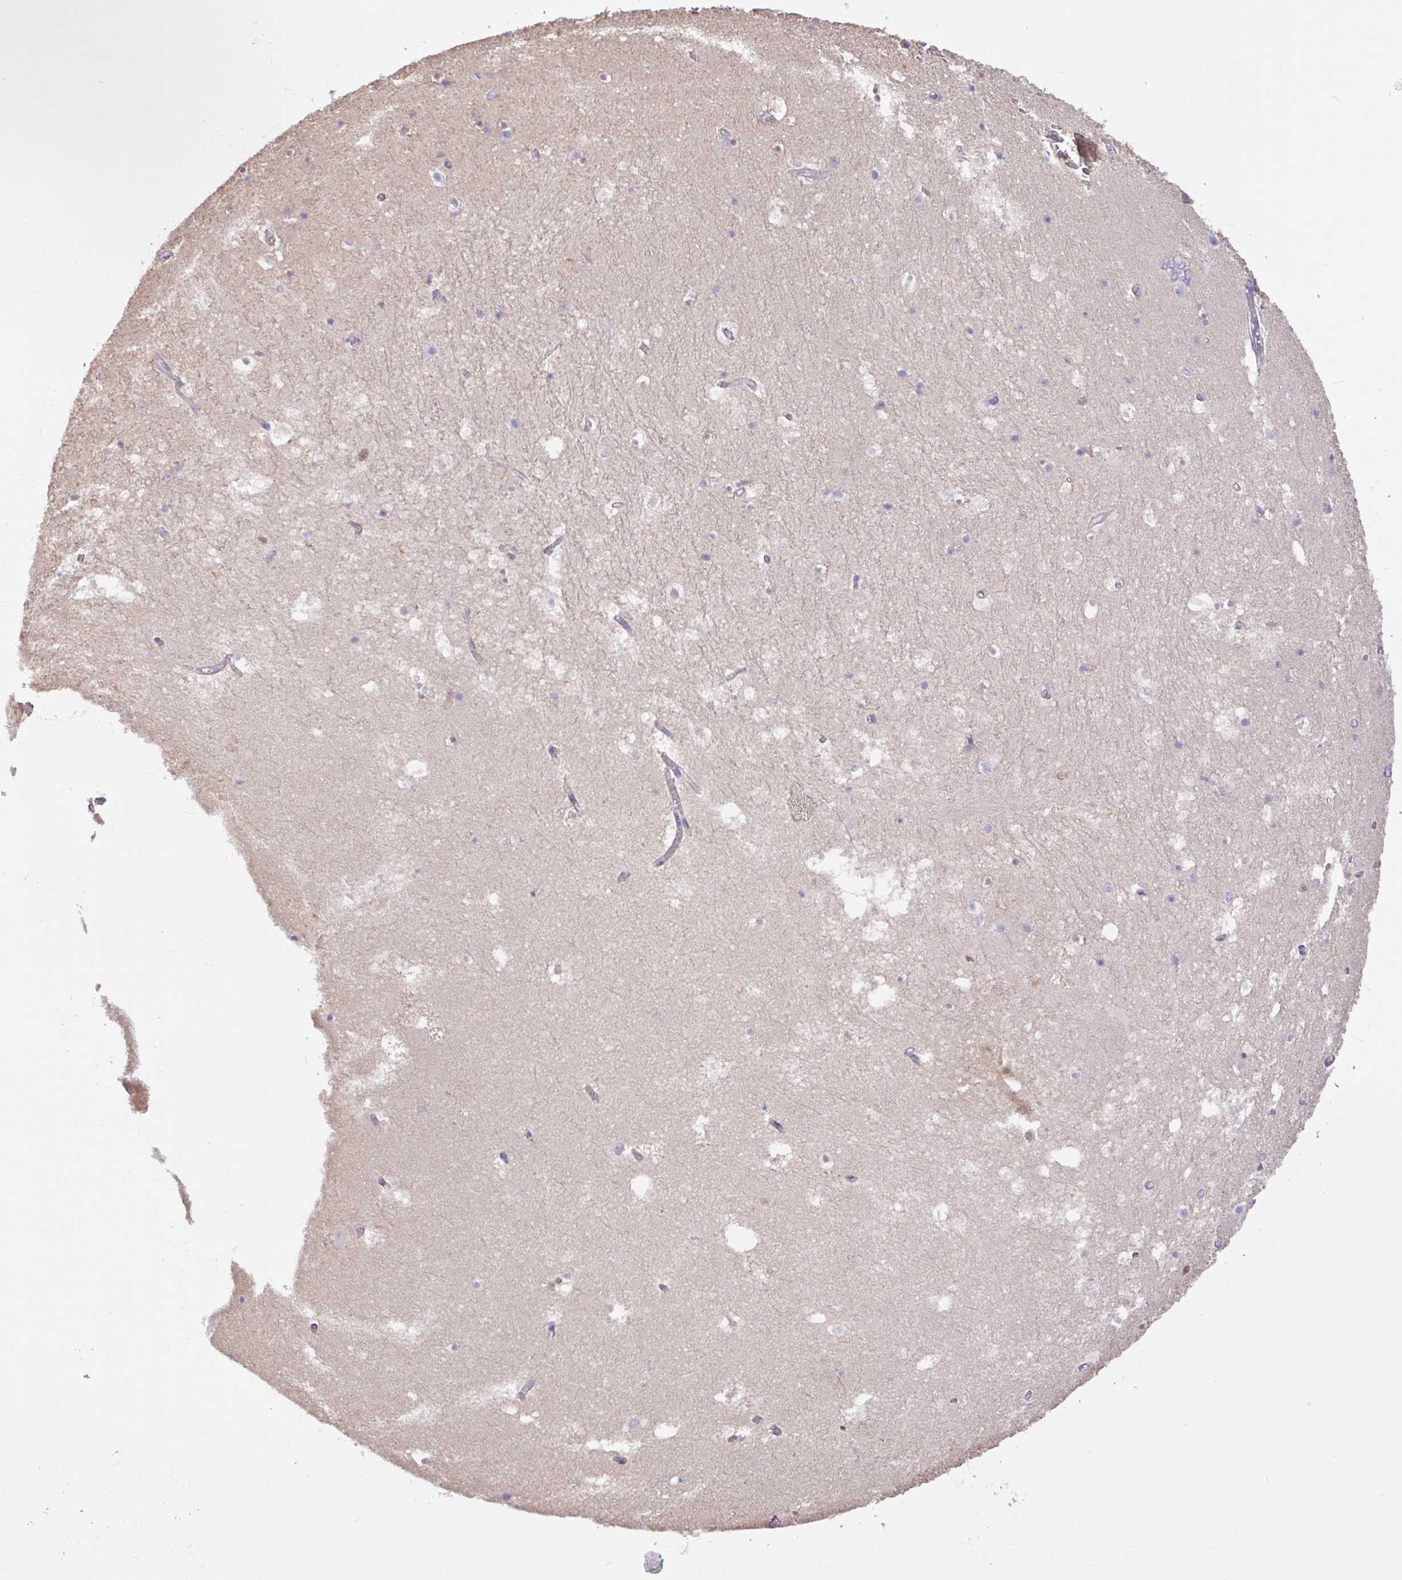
{"staining": {"intensity": "negative", "quantity": "none", "location": "none"}, "tissue": "hippocampus", "cell_type": "Glial cells", "image_type": "normal", "snomed": [{"axis": "morphology", "description": "Normal tissue, NOS"}, {"axis": "topography", "description": "Hippocampus"}], "caption": "The micrograph exhibits no staining of glial cells in unremarkable hippocampus.", "gene": "PLCD4", "patient": {"sex": "female", "age": 52}}